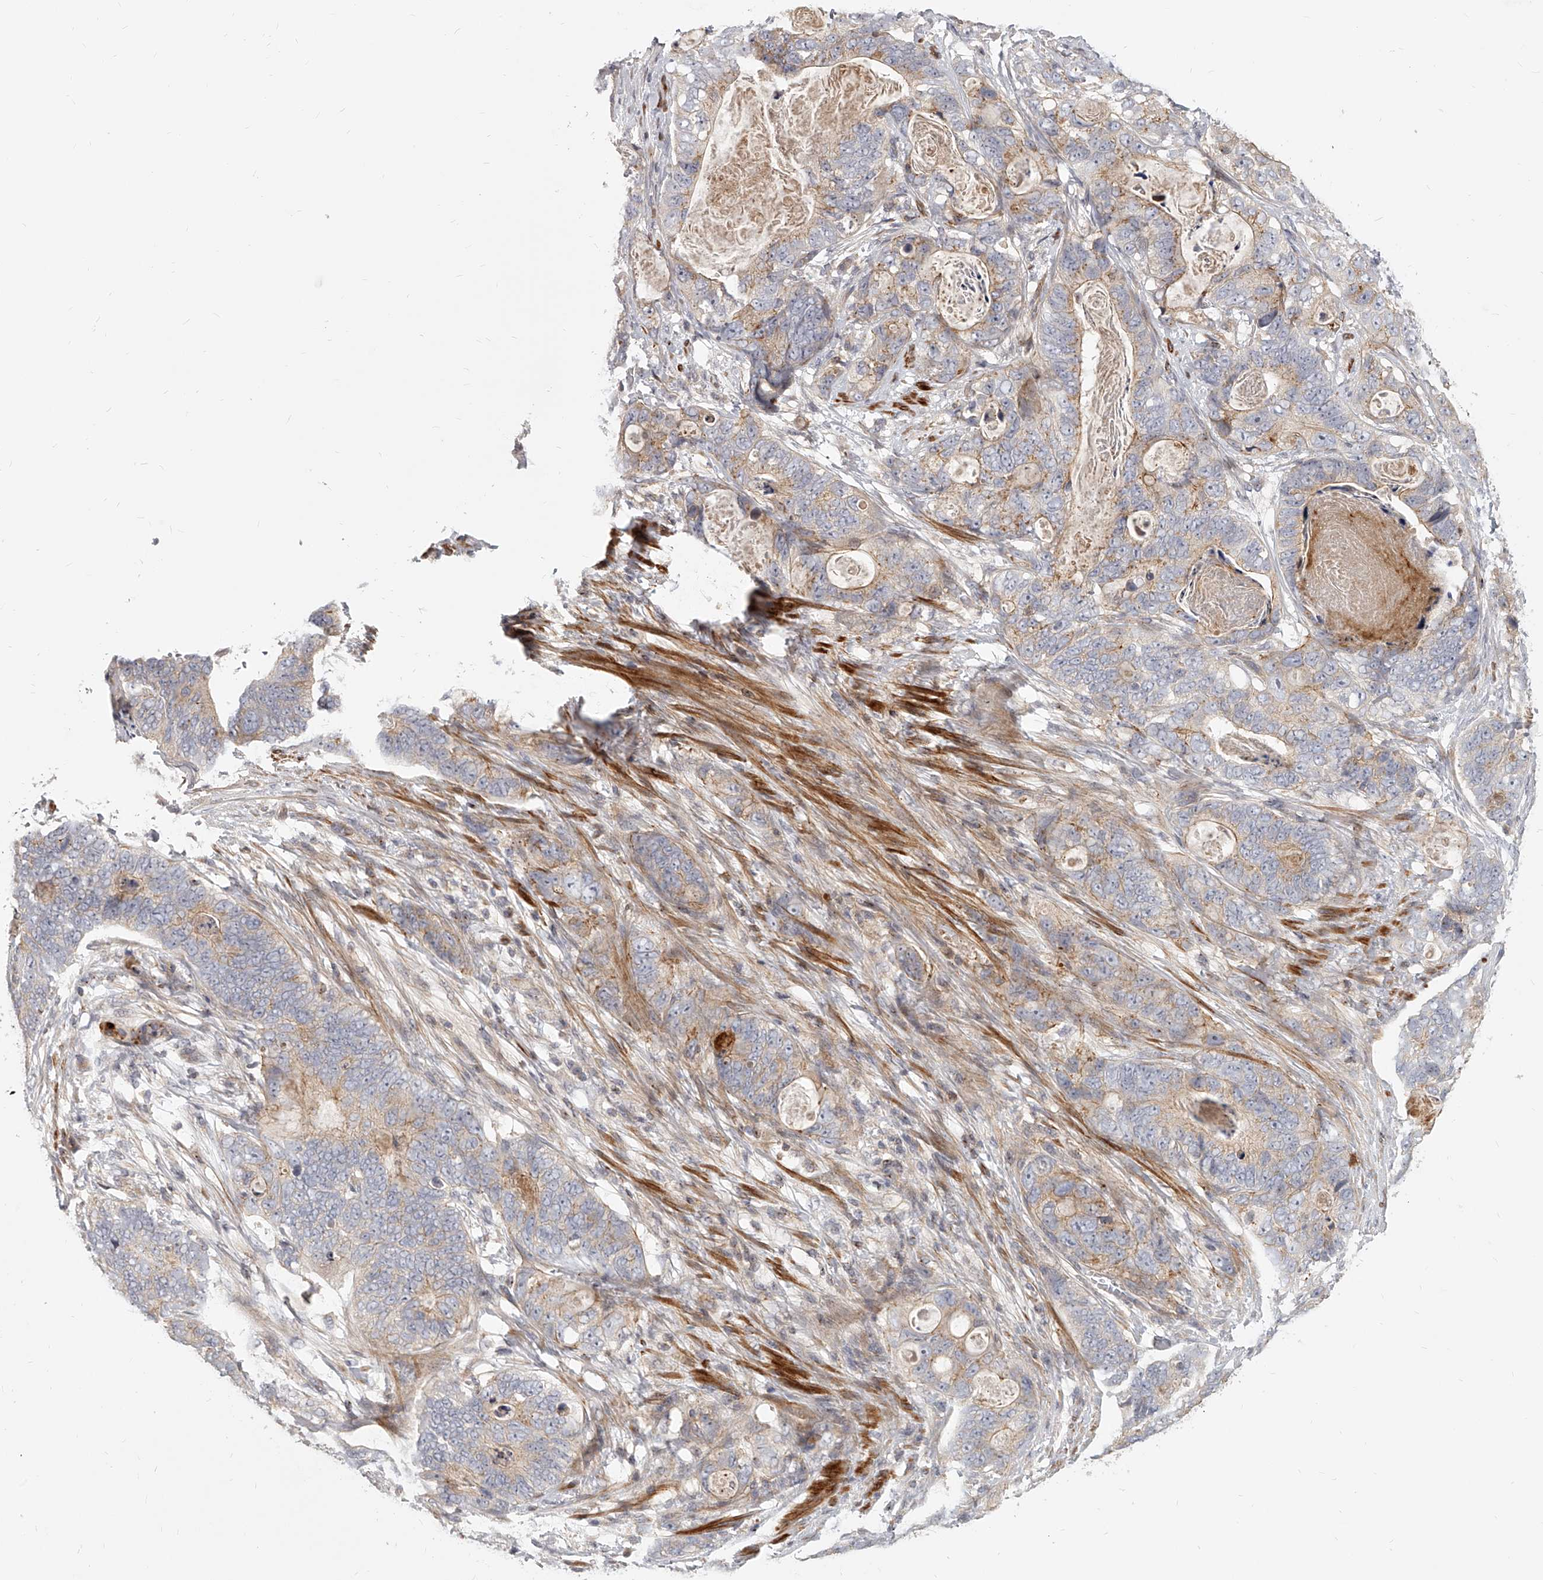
{"staining": {"intensity": "weak", "quantity": "25%-75%", "location": "cytoplasmic/membranous"}, "tissue": "stomach cancer", "cell_type": "Tumor cells", "image_type": "cancer", "snomed": [{"axis": "morphology", "description": "Normal tissue, NOS"}, {"axis": "morphology", "description": "Adenocarcinoma, NOS"}, {"axis": "topography", "description": "Stomach"}], "caption": "Weak cytoplasmic/membranous expression for a protein is seen in about 25%-75% of tumor cells of stomach cancer (adenocarcinoma) using IHC.", "gene": "SLC37A1", "patient": {"sex": "female", "age": 89}}